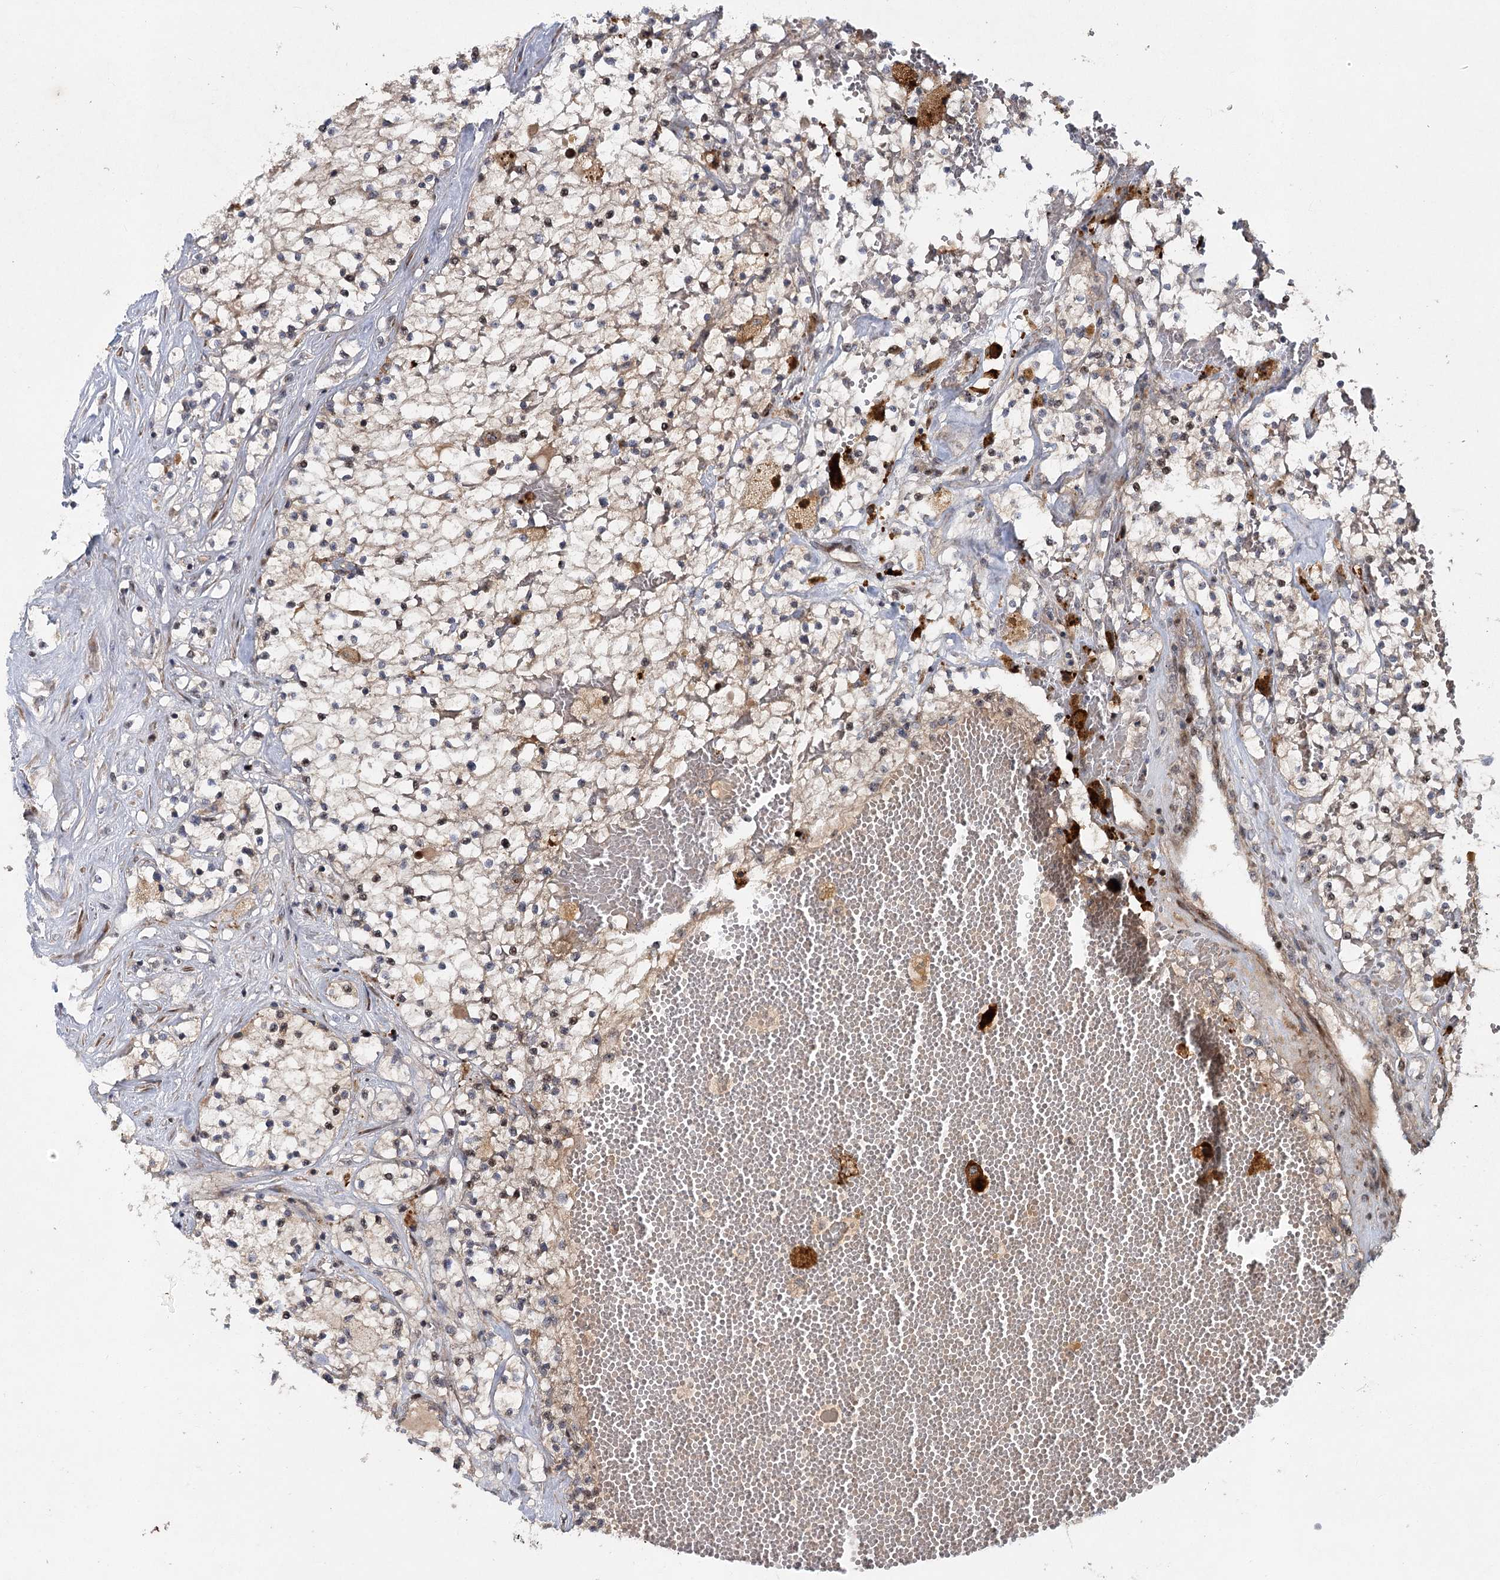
{"staining": {"intensity": "negative", "quantity": "none", "location": "none"}, "tissue": "renal cancer", "cell_type": "Tumor cells", "image_type": "cancer", "snomed": [{"axis": "morphology", "description": "Normal tissue, NOS"}, {"axis": "morphology", "description": "Adenocarcinoma, NOS"}, {"axis": "topography", "description": "Kidney"}], "caption": "Renal cancer stained for a protein using immunohistochemistry (IHC) reveals no staining tumor cells.", "gene": "PIK3C2A", "patient": {"sex": "male", "age": 68}}